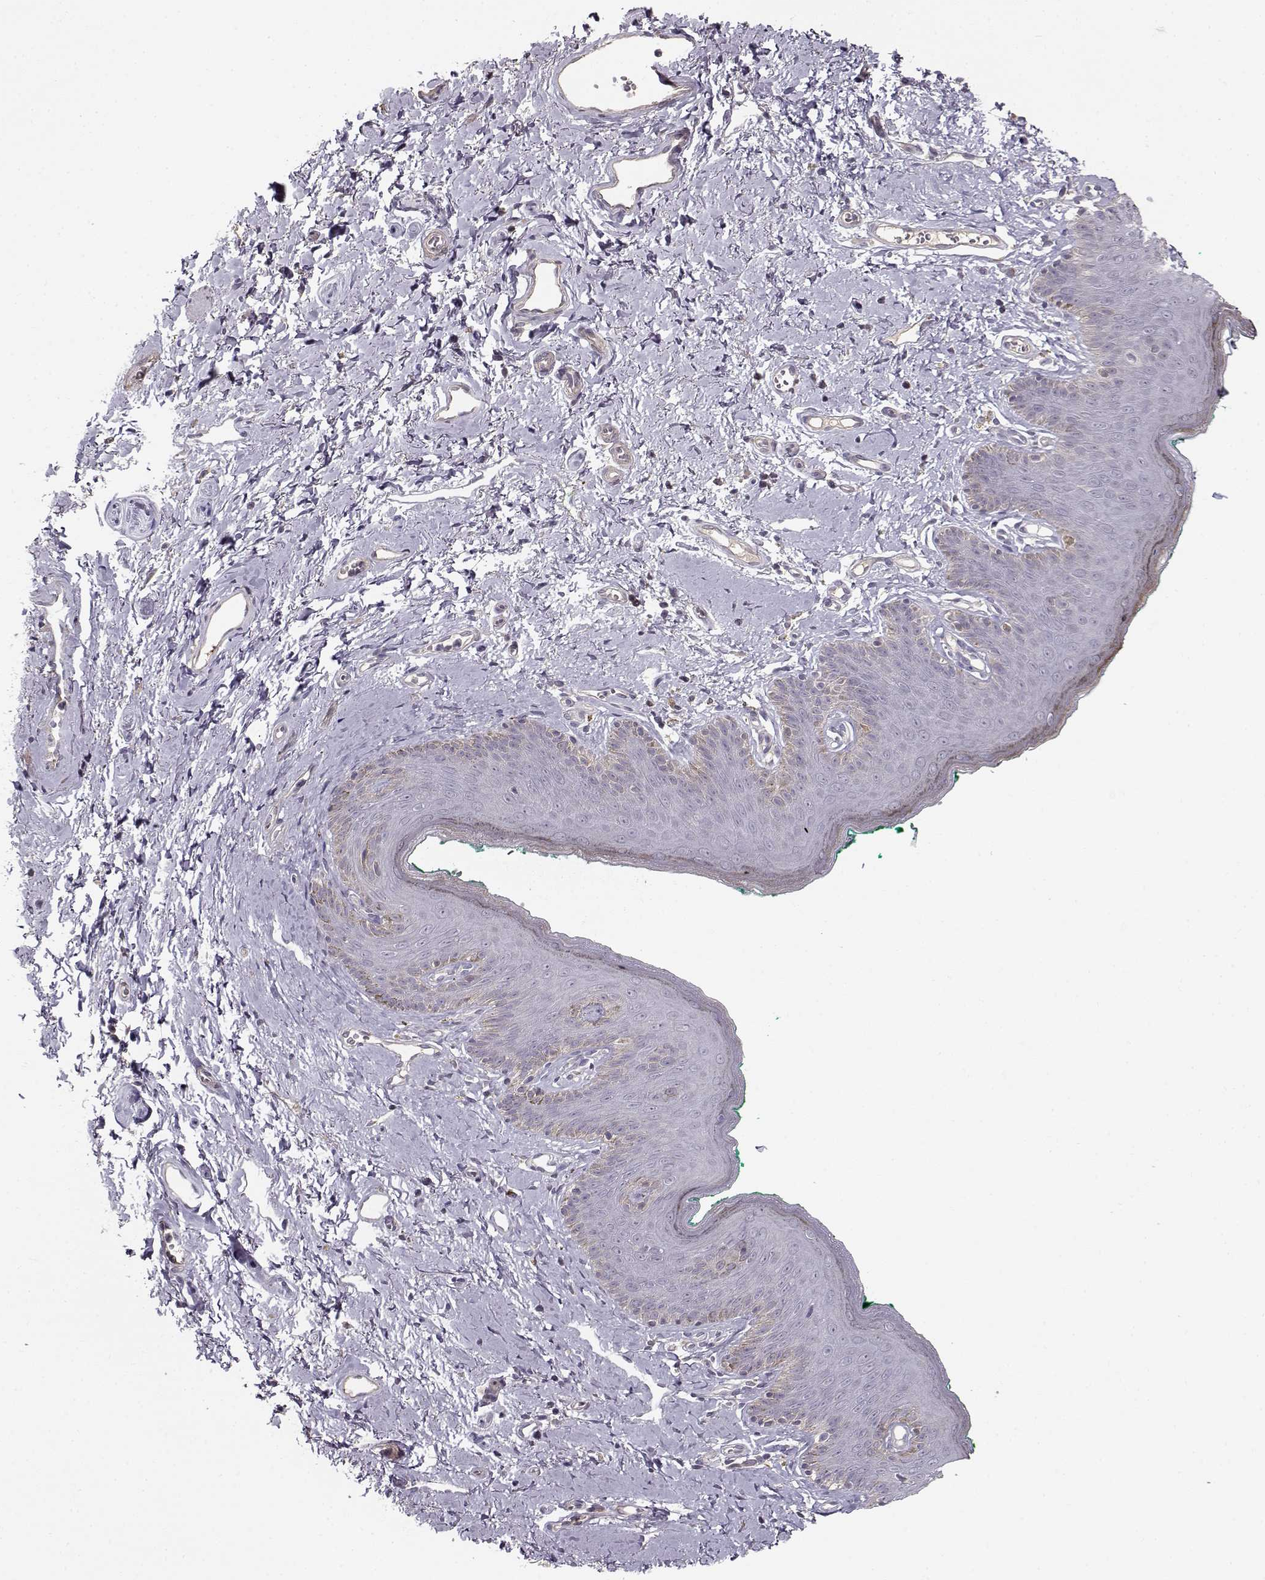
{"staining": {"intensity": "negative", "quantity": "none", "location": "none"}, "tissue": "skin", "cell_type": "Epidermal cells", "image_type": "normal", "snomed": [{"axis": "morphology", "description": "Normal tissue, NOS"}, {"axis": "topography", "description": "Vulva"}], "caption": "DAB (3,3'-diaminobenzidine) immunohistochemical staining of normal human skin exhibits no significant positivity in epidermal cells. (DAB (3,3'-diaminobenzidine) immunohistochemistry (IHC) with hematoxylin counter stain).", "gene": "ENTPD8", "patient": {"sex": "female", "age": 66}}